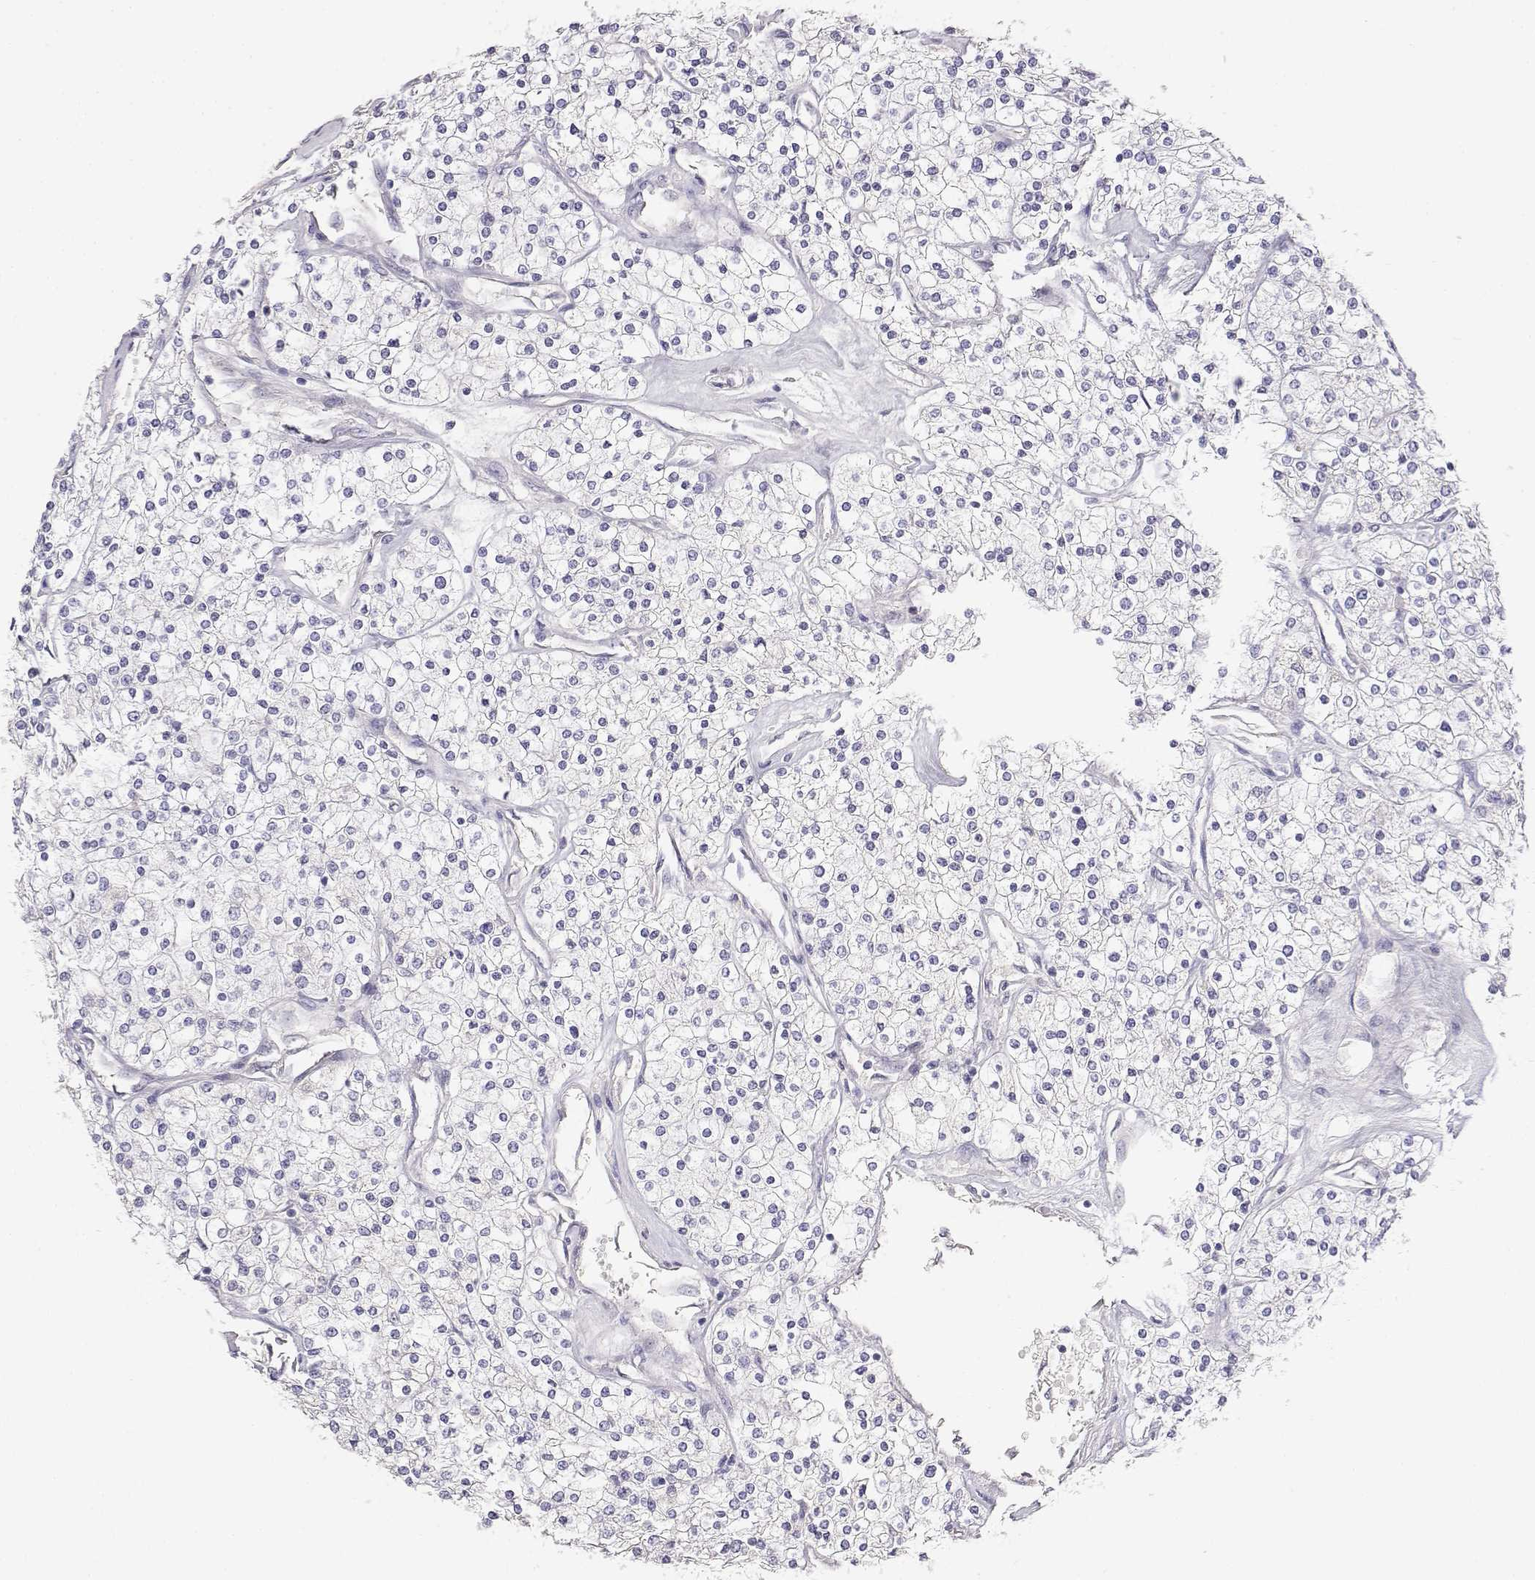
{"staining": {"intensity": "negative", "quantity": "none", "location": "none"}, "tissue": "renal cancer", "cell_type": "Tumor cells", "image_type": "cancer", "snomed": [{"axis": "morphology", "description": "Adenocarcinoma, NOS"}, {"axis": "topography", "description": "Kidney"}], "caption": "High magnification brightfield microscopy of renal adenocarcinoma stained with DAB (3,3'-diaminobenzidine) (brown) and counterstained with hematoxylin (blue): tumor cells show no significant staining. (Stains: DAB IHC with hematoxylin counter stain, Microscopy: brightfield microscopy at high magnification).", "gene": "GPR174", "patient": {"sex": "male", "age": 80}}